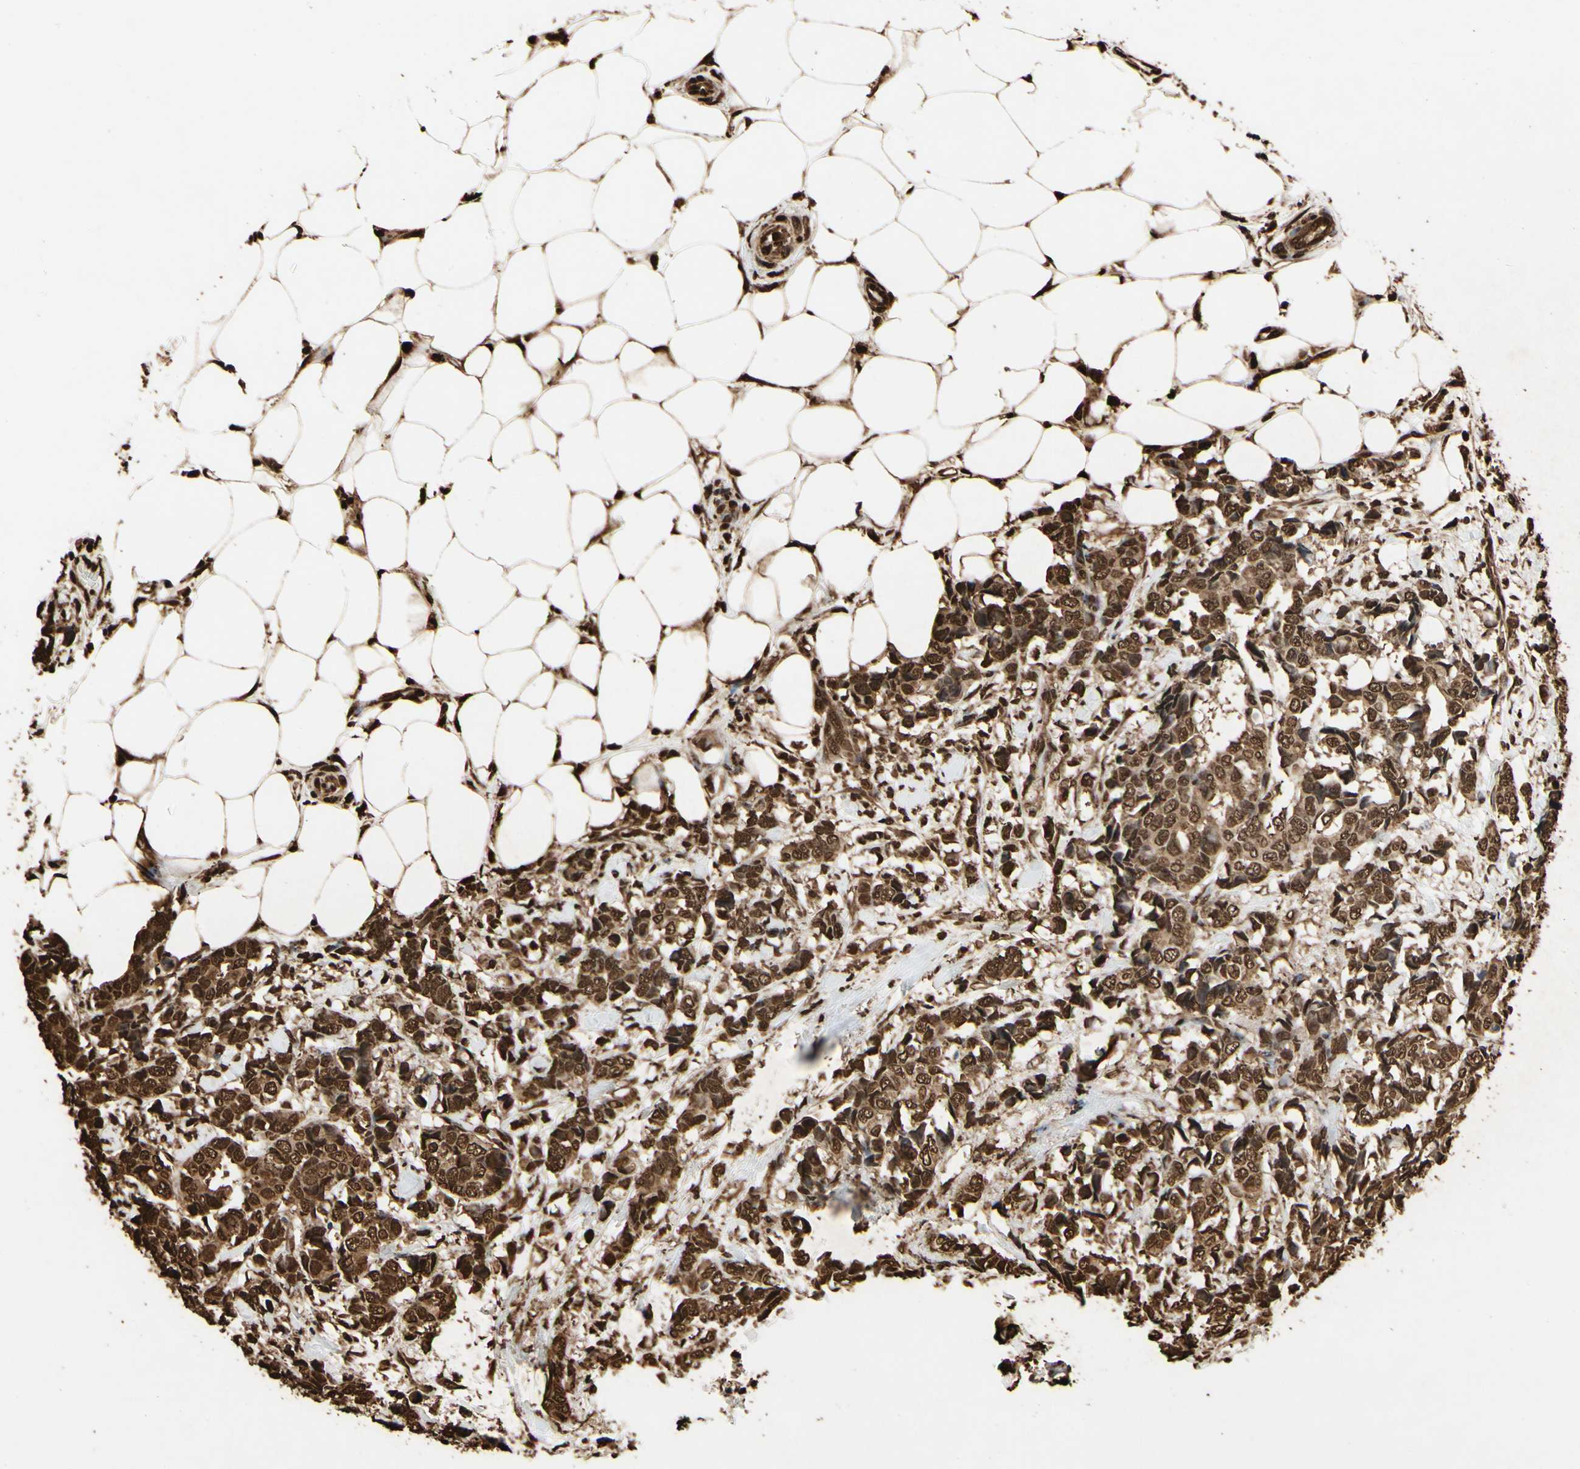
{"staining": {"intensity": "strong", "quantity": ">75%", "location": "cytoplasmic/membranous,nuclear"}, "tissue": "breast cancer", "cell_type": "Tumor cells", "image_type": "cancer", "snomed": [{"axis": "morphology", "description": "Duct carcinoma"}, {"axis": "topography", "description": "Breast"}], "caption": "A histopathology image of breast invasive ductal carcinoma stained for a protein displays strong cytoplasmic/membranous and nuclear brown staining in tumor cells.", "gene": "HNRNPK", "patient": {"sex": "female", "age": 87}}